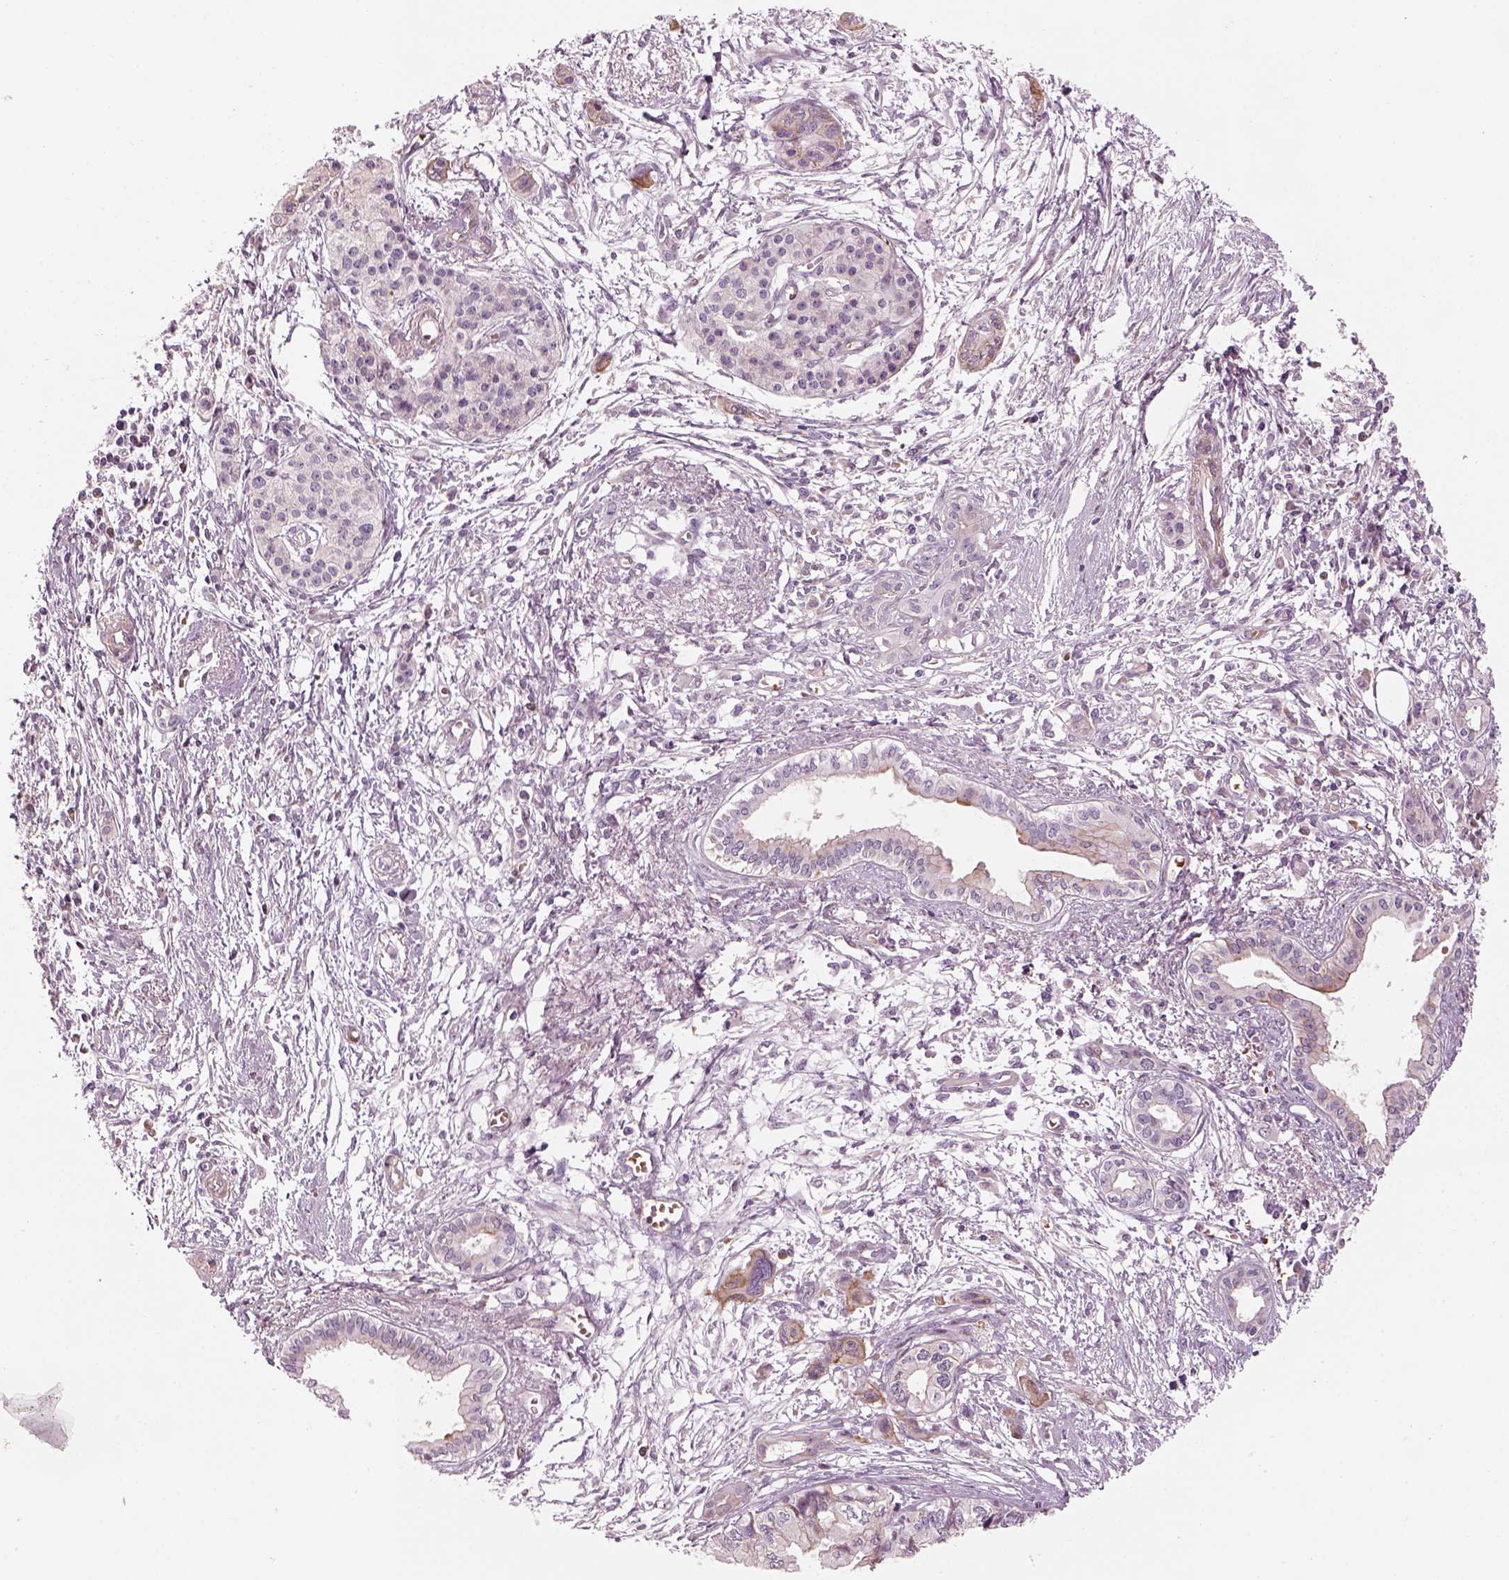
{"staining": {"intensity": "negative", "quantity": "none", "location": "none"}, "tissue": "pancreatic cancer", "cell_type": "Tumor cells", "image_type": "cancer", "snomed": [{"axis": "morphology", "description": "Adenocarcinoma, NOS"}, {"axis": "topography", "description": "Pancreas"}], "caption": "A high-resolution histopathology image shows immunohistochemistry (IHC) staining of adenocarcinoma (pancreatic), which exhibits no significant staining in tumor cells.", "gene": "PABPC1L2B", "patient": {"sex": "female", "age": 76}}